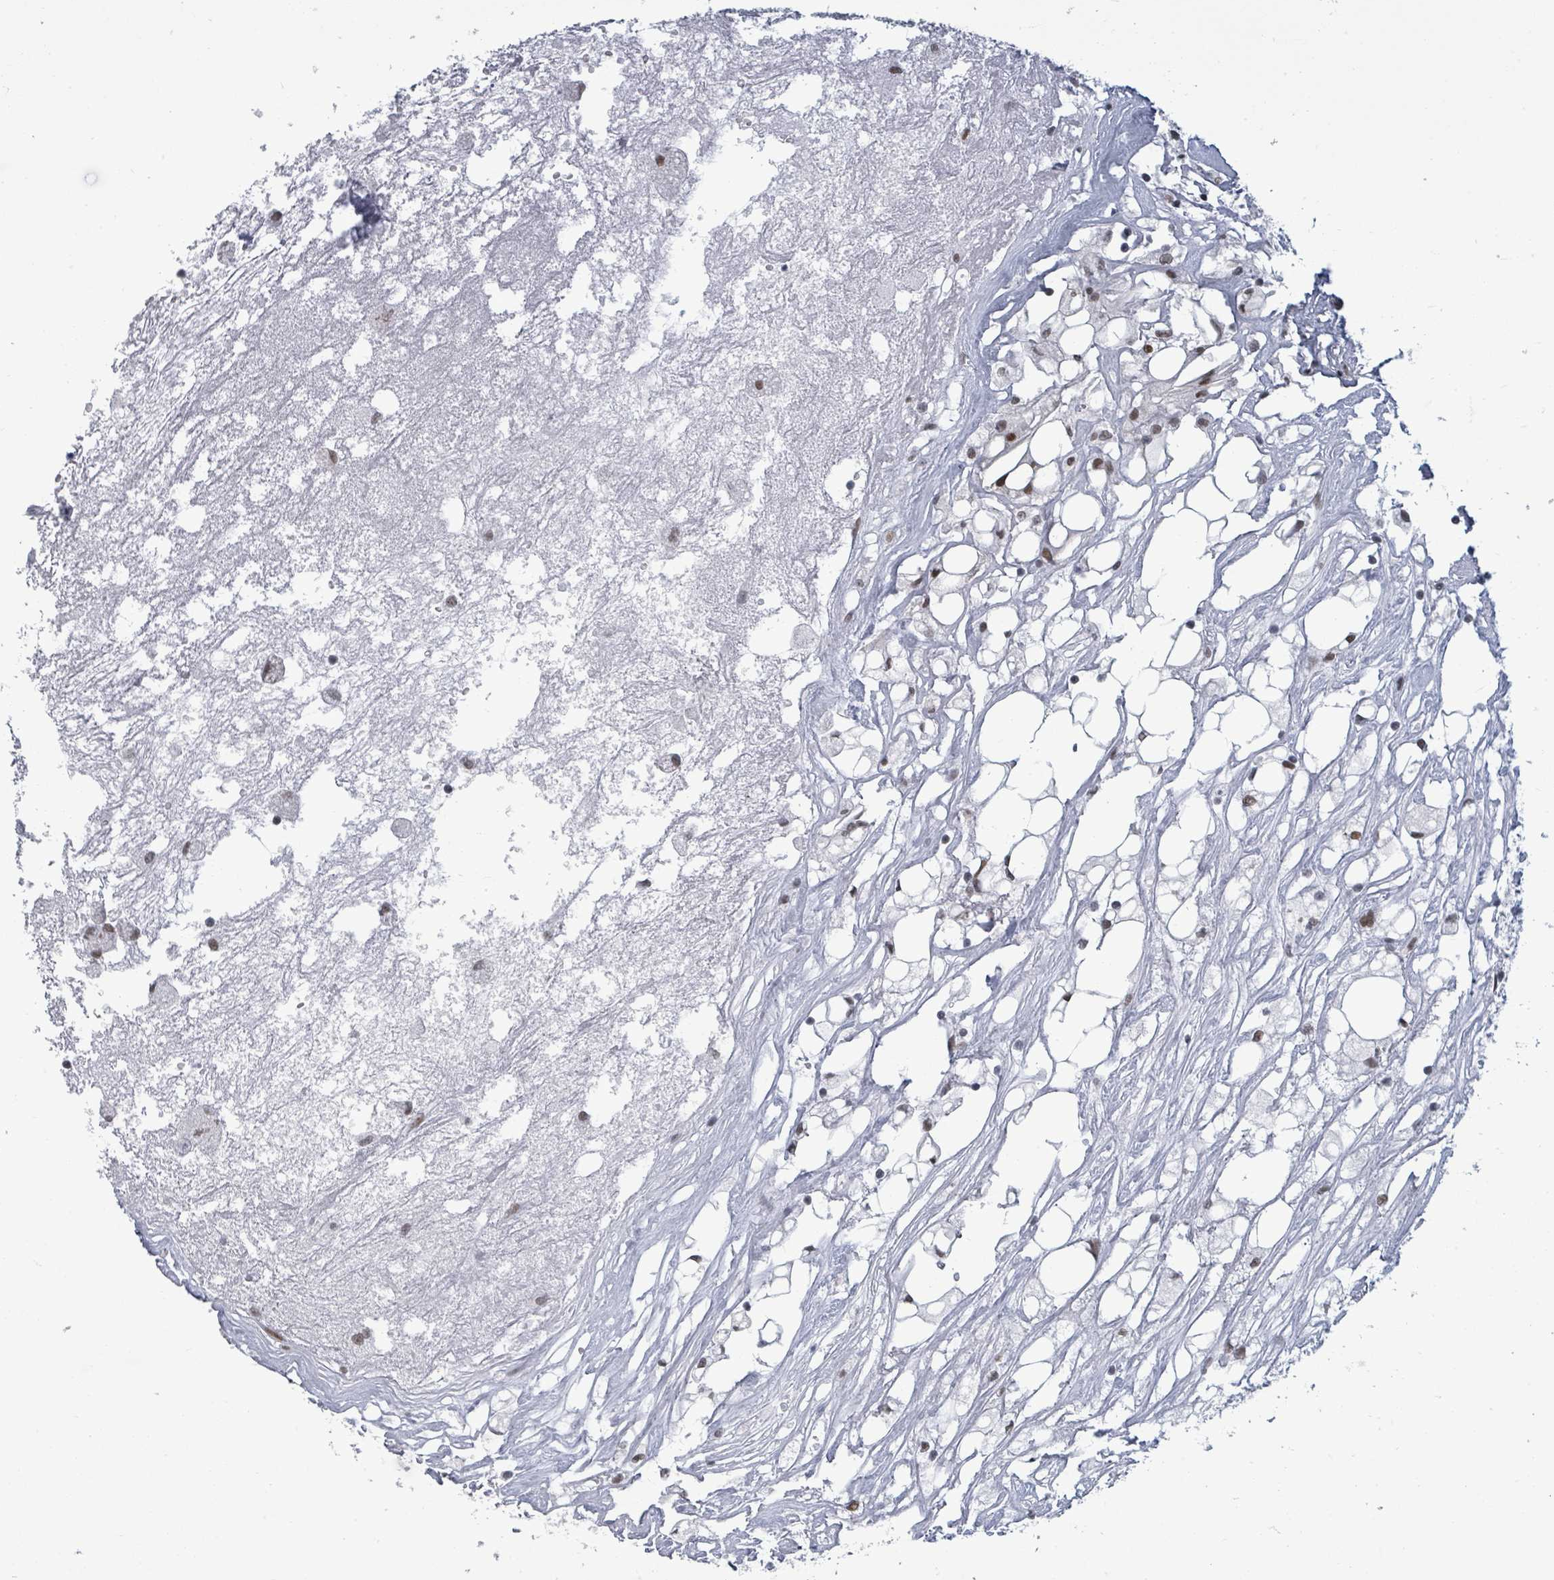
{"staining": {"intensity": "weak", "quantity": "<25%", "location": "nuclear"}, "tissue": "renal cancer", "cell_type": "Tumor cells", "image_type": "cancer", "snomed": [{"axis": "morphology", "description": "Adenocarcinoma, NOS"}, {"axis": "topography", "description": "Kidney"}], "caption": "An immunohistochemistry (IHC) micrograph of renal cancer (adenocarcinoma) is shown. There is no staining in tumor cells of renal cancer (adenocarcinoma).", "gene": "ERCC5", "patient": {"sex": "male", "age": 59}}